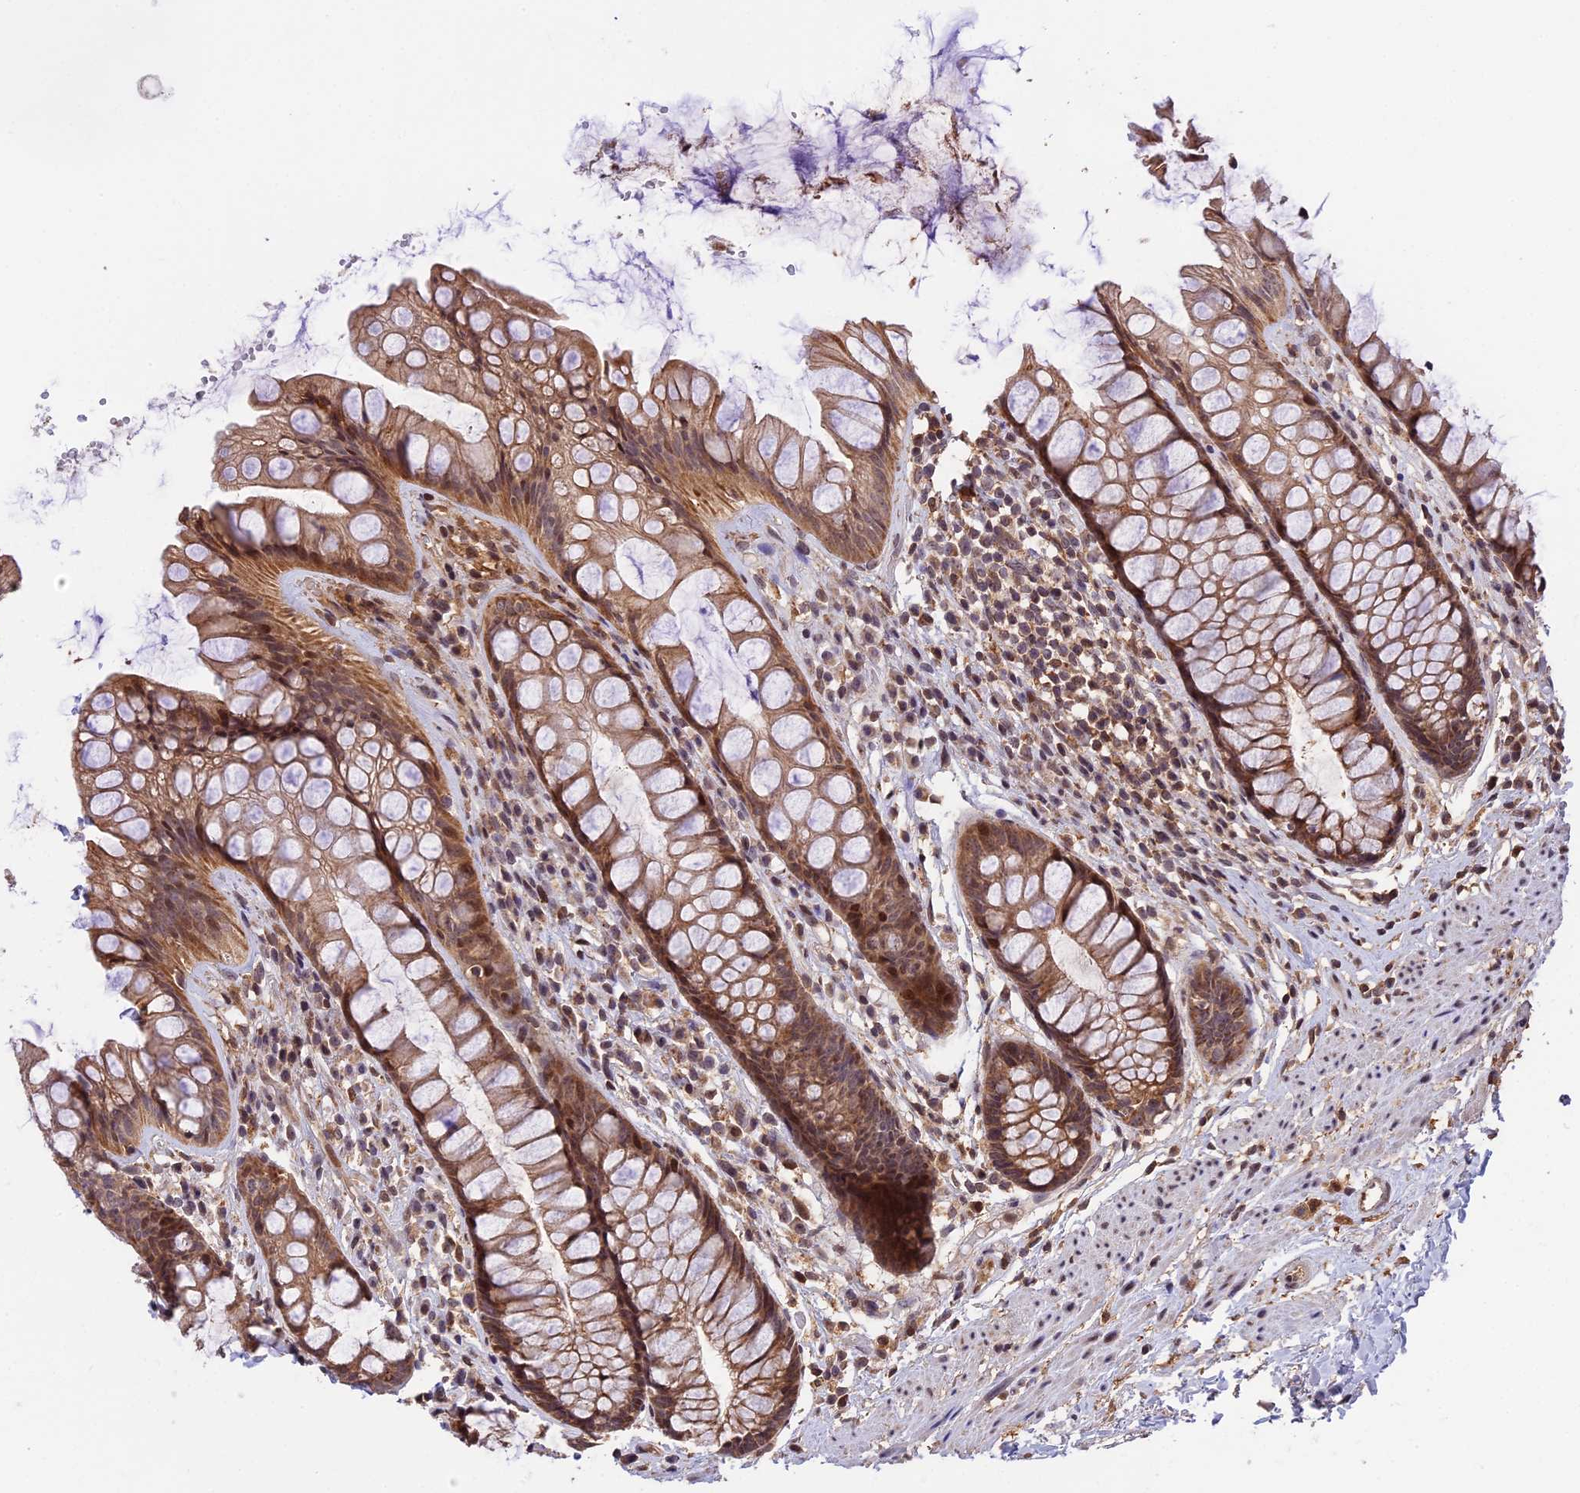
{"staining": {"intensity": "moderate", "quantity": ">75%", "location": "cytoplasmic/membranous,nuclear"}, "tissue": "rectum", "cell_type": "Glandular cells", "image_type": "normal", "snomed": [{"axis": "morphology", "description": "Normal tissue, NOS"}, {"axis": "topography", "description": "Rectum"}], "caption": "Immunohistochemical staining of benign rectum shows >75% levels of moderate cytoplasmic/membranous,nuclear protein positivity in about >75% of glandular cells. Nuclei are stained in blue.", "gene": "RERGL", "patient": {"sex": "male", "age": 74}}